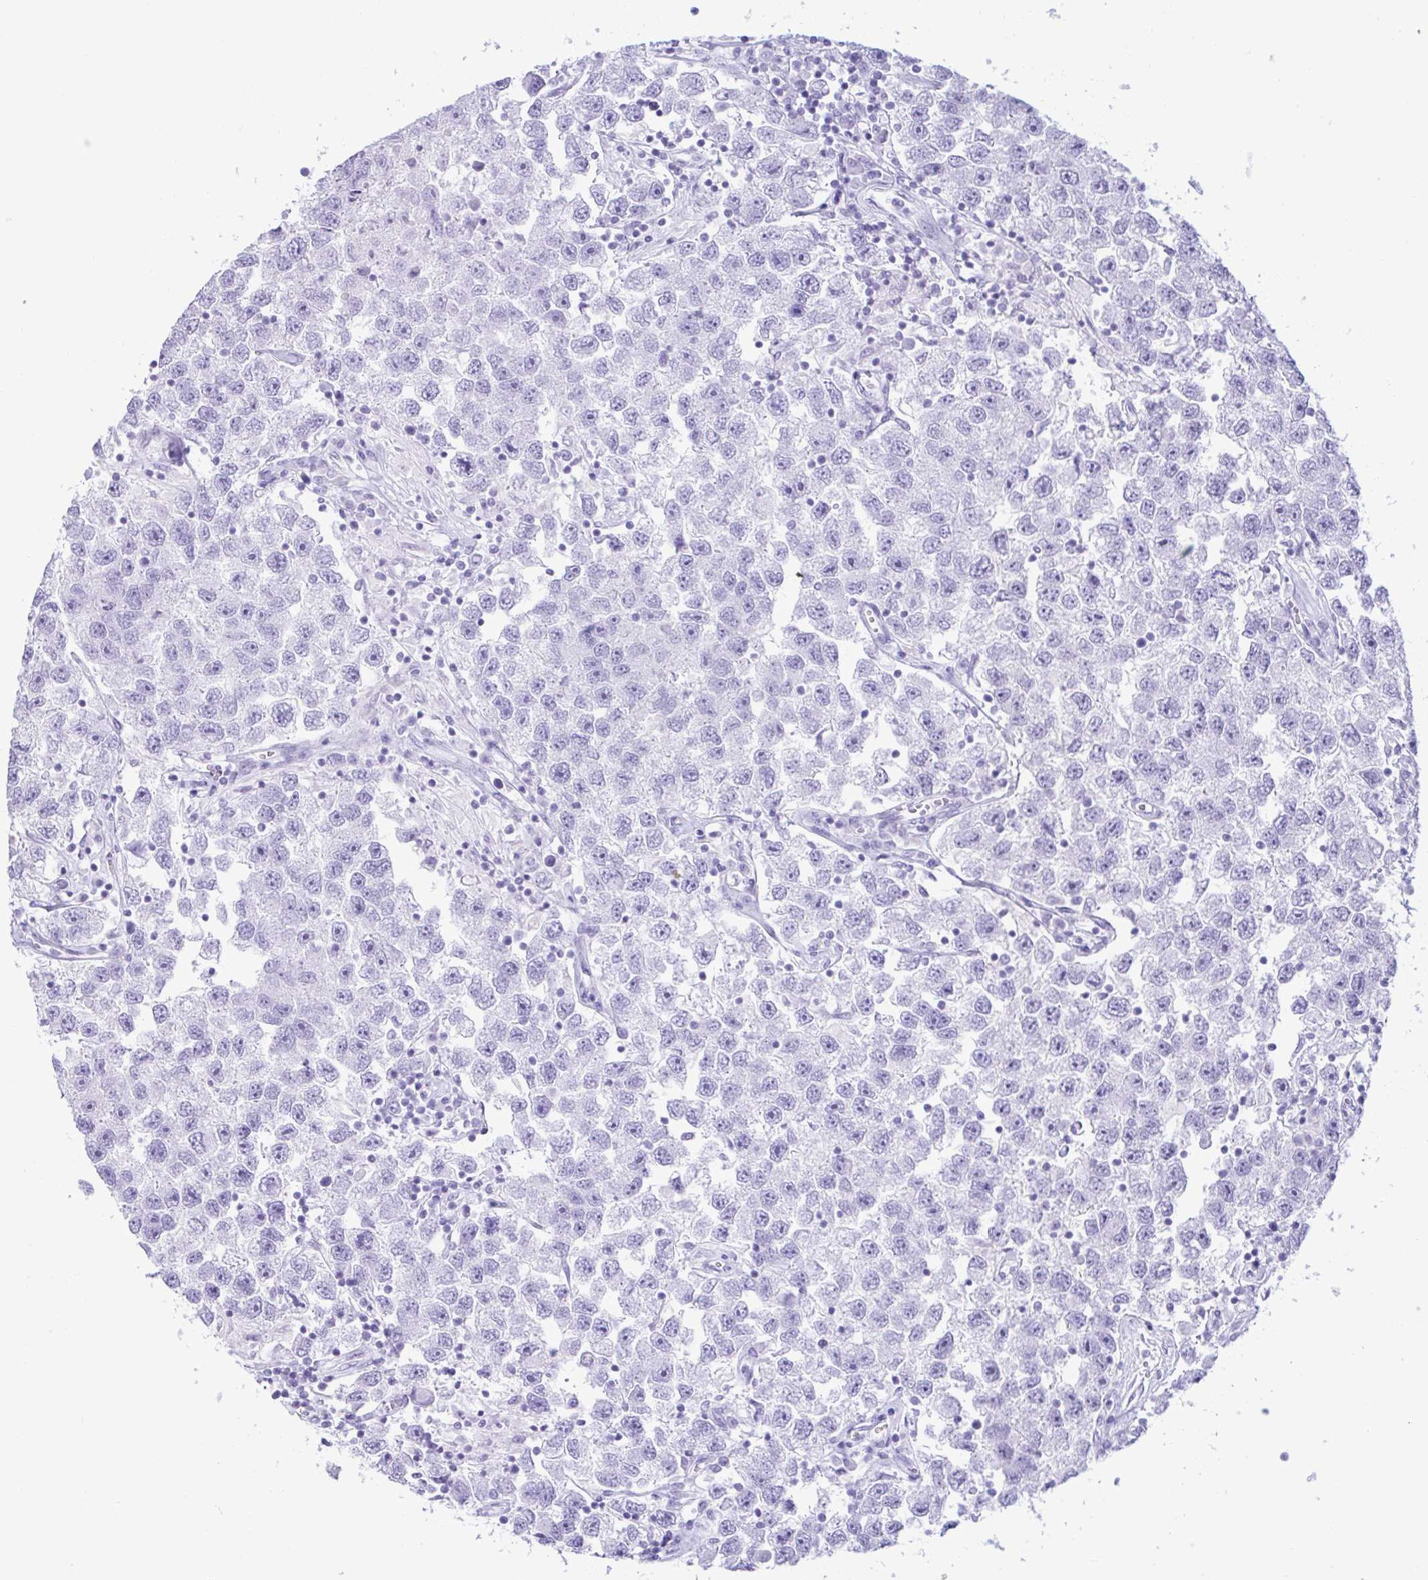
{"staining": {"intensity": "negative", "quantity": "none", "location": "none"}, "tissue": "testis cancer", "cell_type": "Tumor cells", "image_type": "cancer", "snomed": [{"axis": "morphology", "description": "Seminoma, NOS"}, {"axis": "topography", "description": "Testis"}], "caption": "IHC photomicrograph of neoplastic tissue: testis cancer stained with DAB (3,3'-diaminobenzidine) exhibits no significant protein positivity in tumor cells.", "gene": "MRGPRG", "patient": {"sex": "male", "age": 26}}